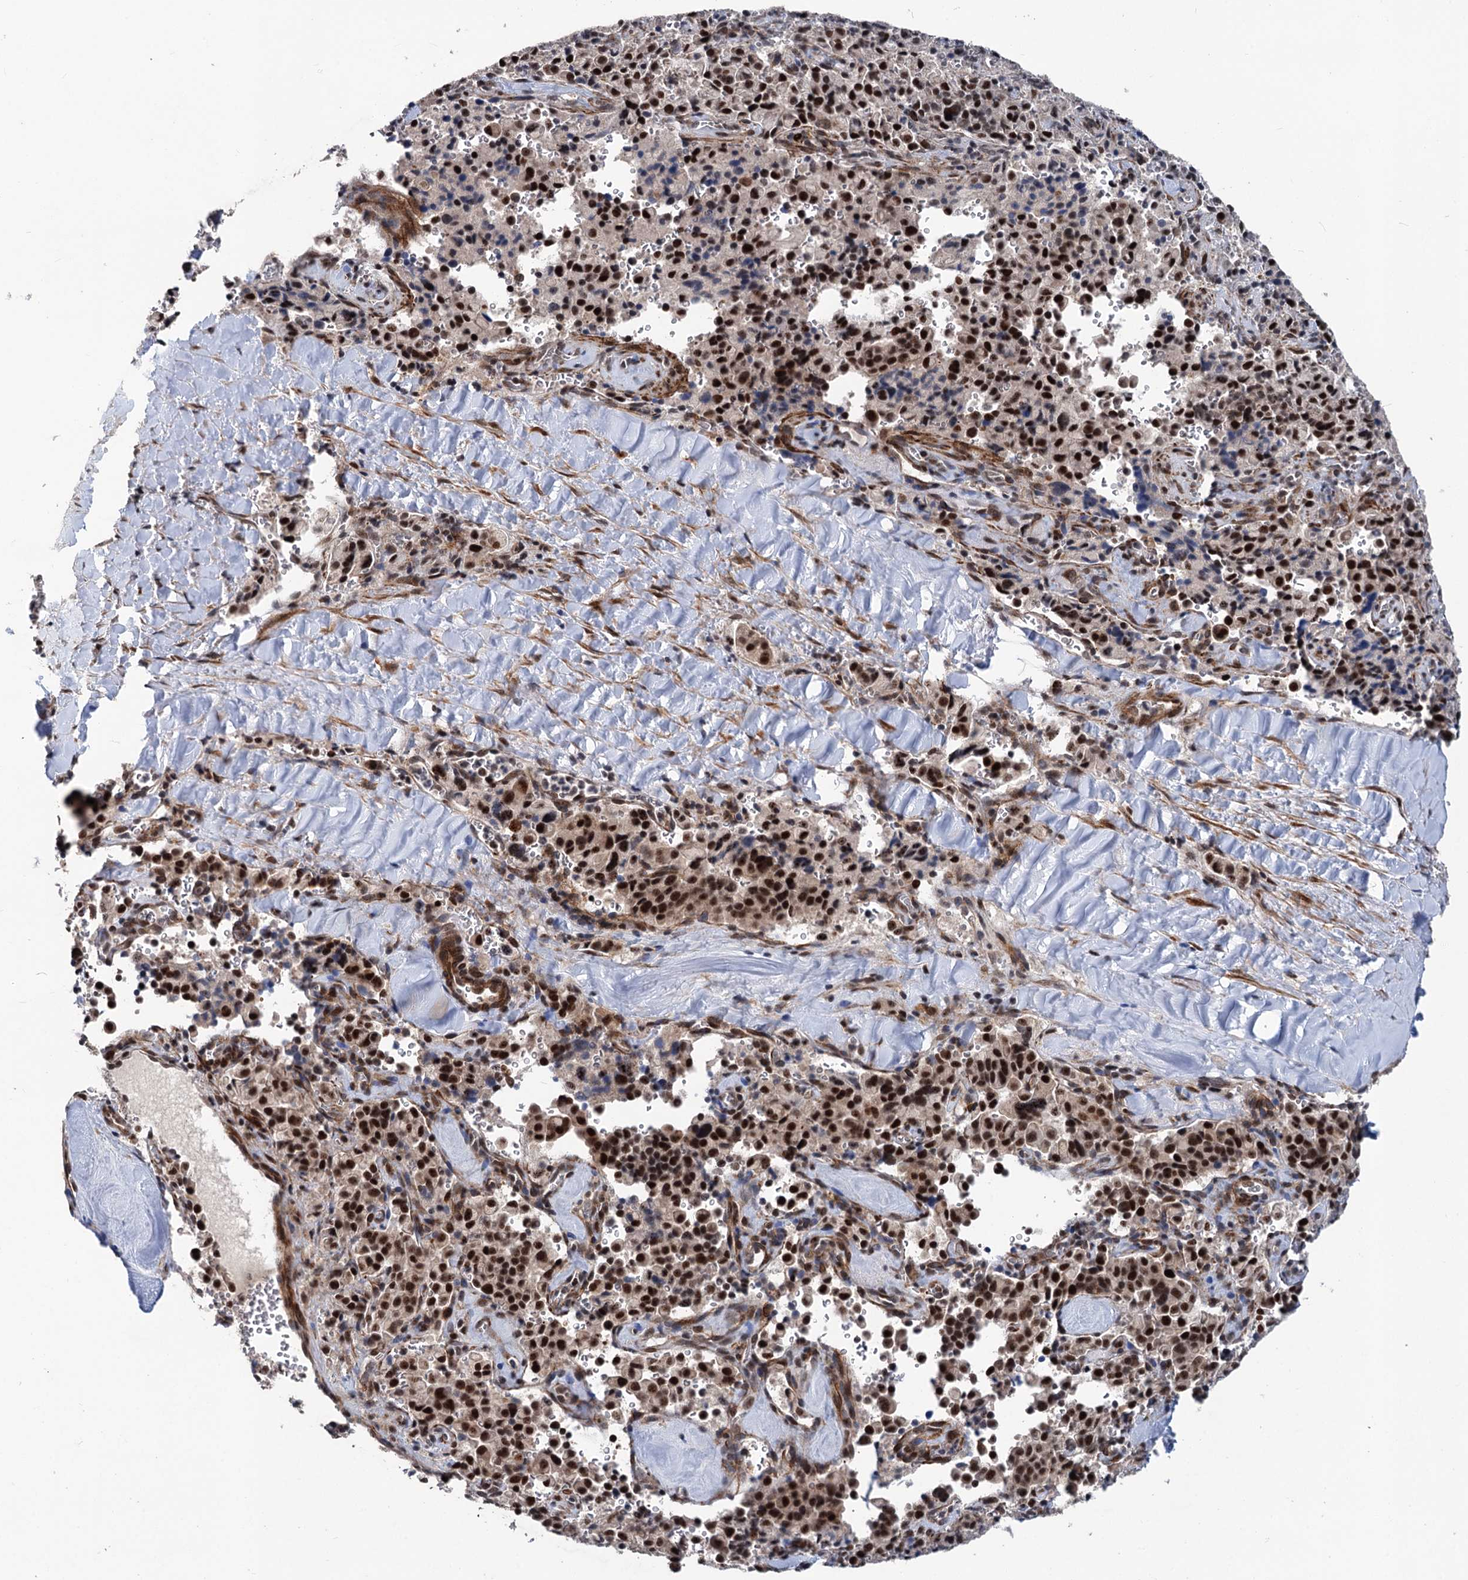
{"staining": {"intensity": "strong", "quantity": ">75%", "location": "nuclear"}, "tissue": "pancreatic cancer", "cell_type": "Tumor cells", "image_type": "cancer", "snomed": [{"axis": "morphology", "description": "Adenocarcinoma, NOS"}, {"axis": "topography", "description": "Pancreas"}], "caption": "Pancreatic adenocarcinoma tissue demonstrates strong nuclear expression in approximately >75% of tumor cells, visualized by immunohistochemistry.", "gene": "PHF8", "patient": {"sex": "male", "age": 65}}